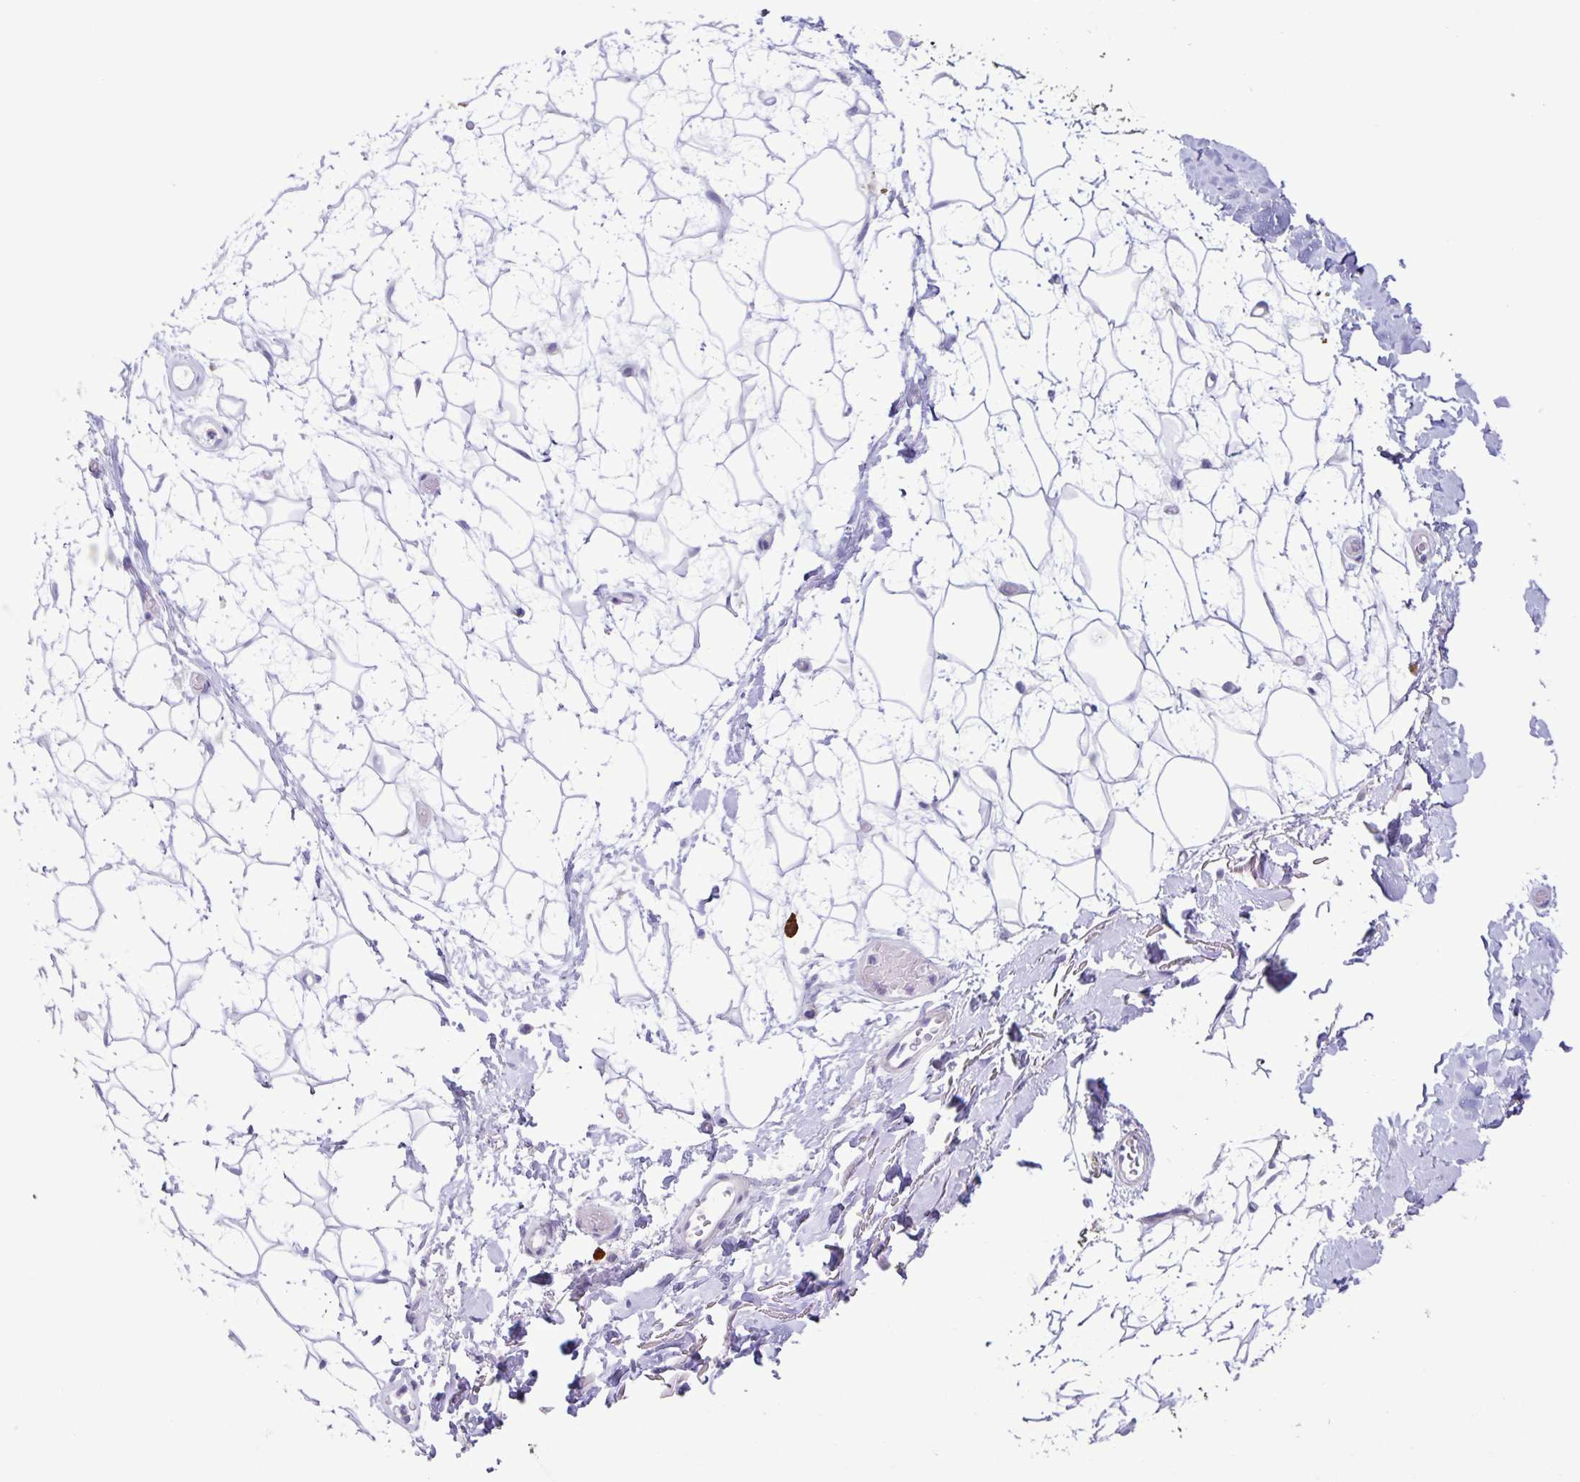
{"staining": {"intensity": "negative", "quantity": "none", "location": "none"}, "tissue": "adipose tissue", "cell_type": "Adipocytes", "image_type": "normal", "snomed": [{"axis": "morphology", "description": "Normal tissue, NOS"}, {"axis": "topography", "description": "Anal"}, {"axis": "topography", "description": "Peripheral nerve tissue"}], "caption": "Immunohistochemistry photomicrograph of unremarkable adipose tissue: human adipose tissue stained with DAB shows no significant protein staining in adipocytes.", "gene": "IBTK", "patient": {"sex": "male", "age": 78}}